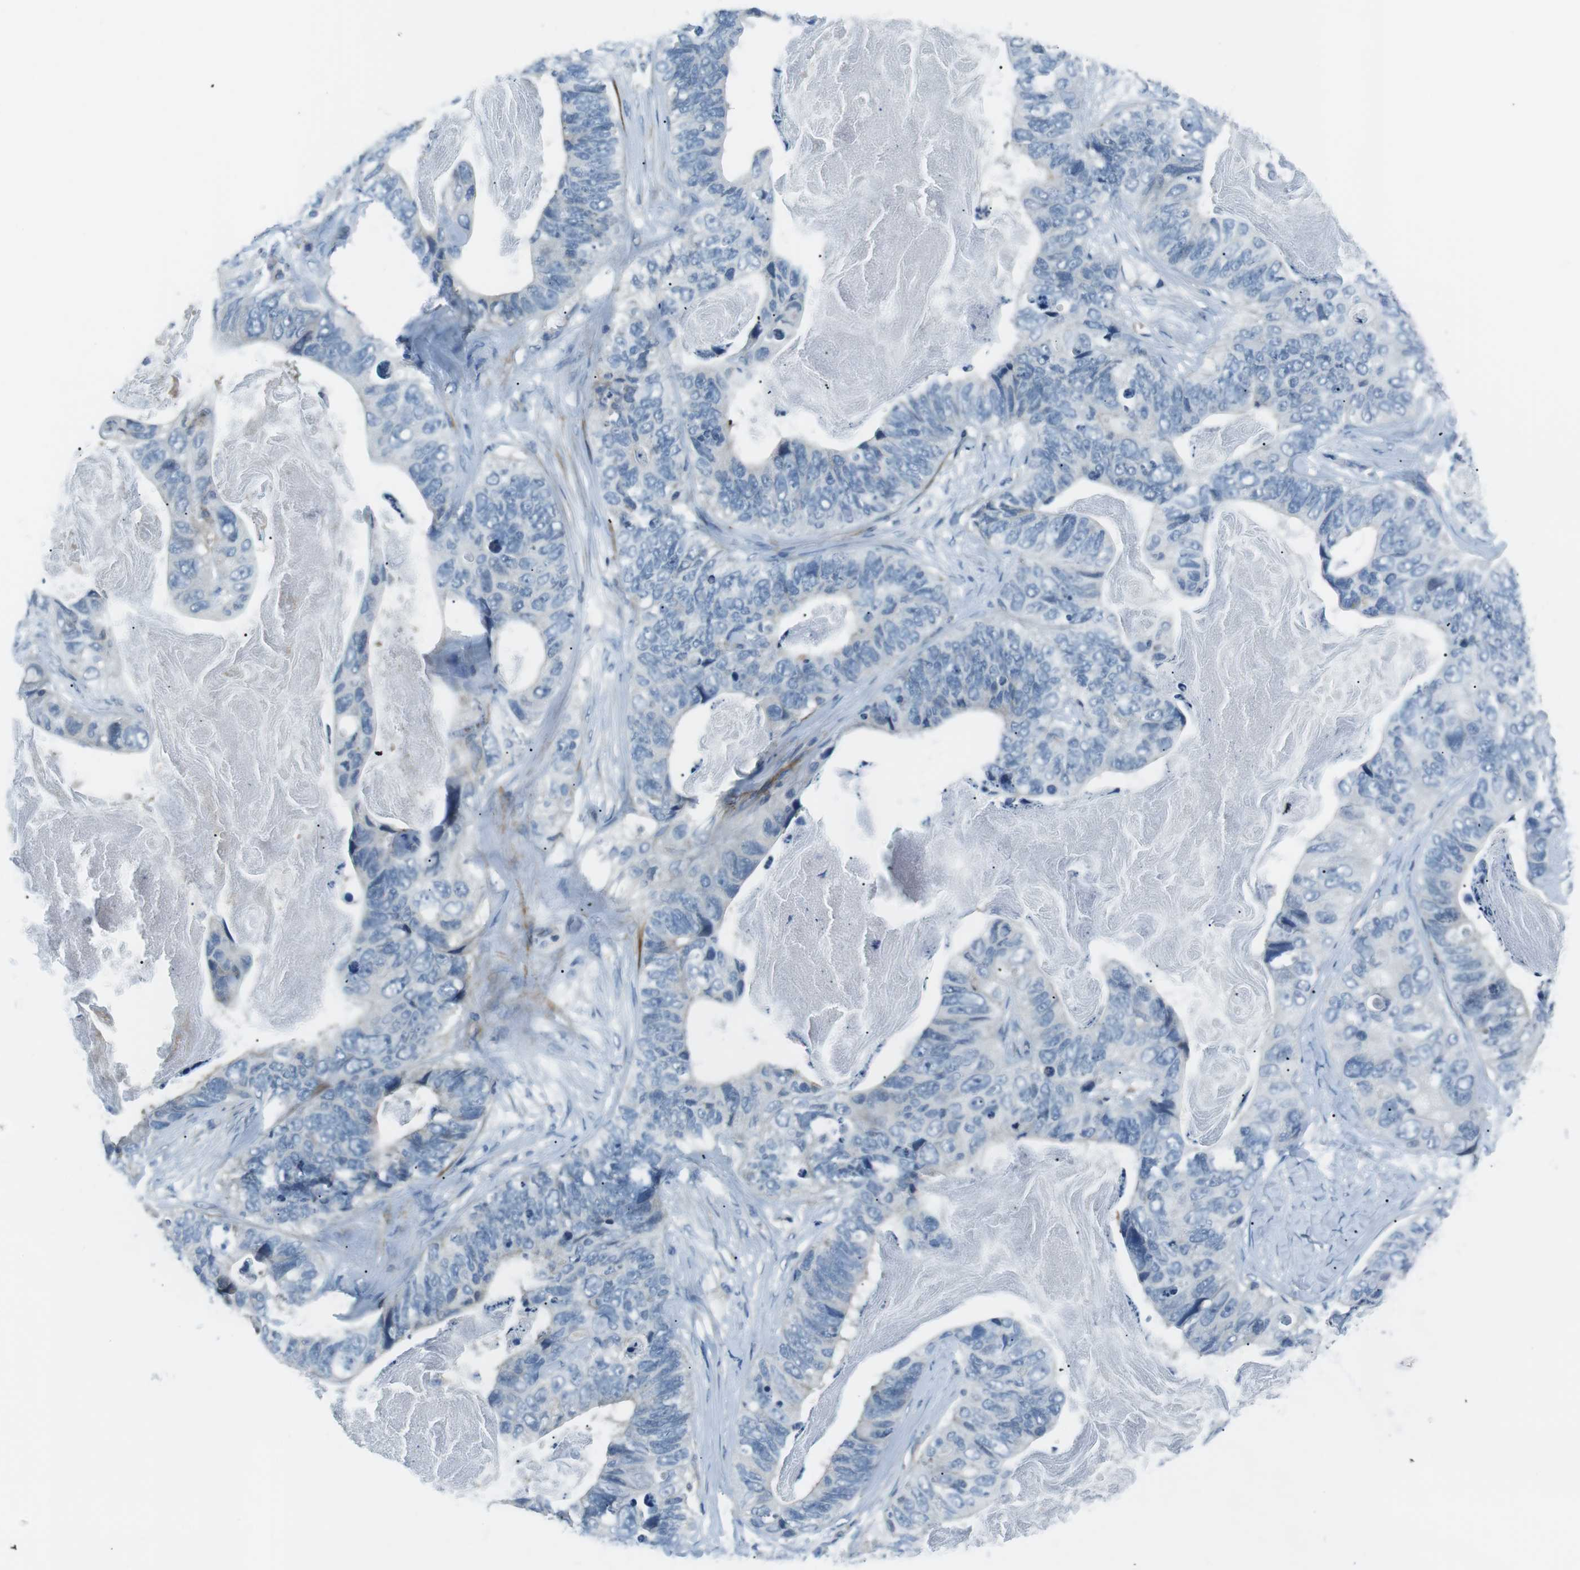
{"staining": {"intensity": "negative", "quantity": "none", "location": "none"}, "tissue": "stomach cancer", "cell_type": "Tumor cells", "image_type": "cancer", "snomed": [{"axis": "morphology", "description": "Adenocarcinoma, NOS"}, {"axis": "topography", "description": "Stomach"}], "caption": "This photomicrograph is of adenocarcinoma (stomach) stained with immunohistochemistry to label a protein in brown with the nuclei are counter-stained blue. There is no staining in tumor cells.", "gene": "ARVCF", "patient": {"sex": "female", "age": 89}}